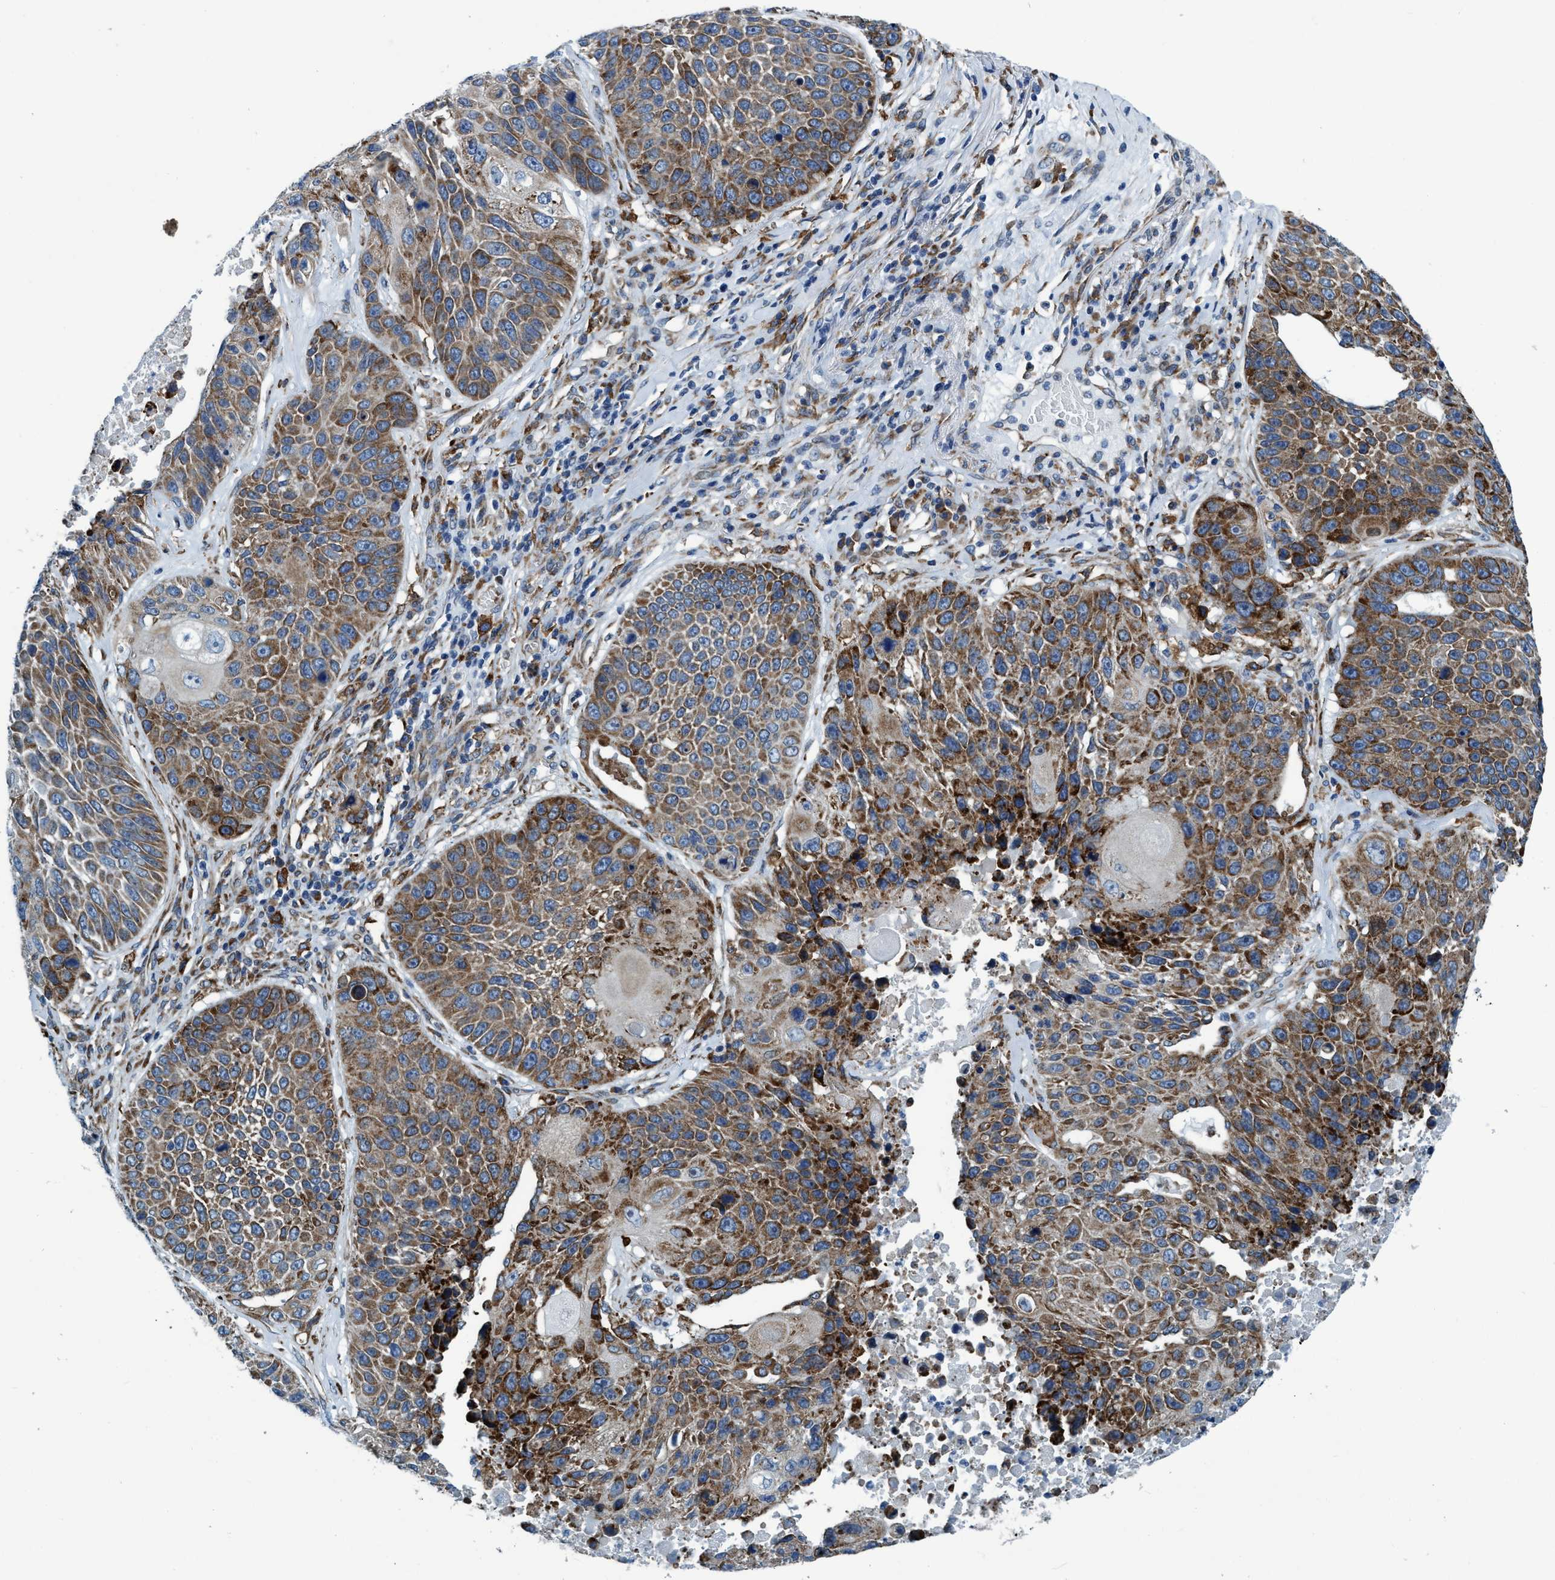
{"staining": {"intensity": "strong", "quantity": ">75%", "location": "cytoplasmic/membranous"}, "tissue": "lung cancer", "cell_type": "Tumor cells", "image_type": "cancer", "snomed": [{"axis": "morphology", "description": "Squamous cell carcinoma, NOS"}, {"axis": "topography", "description": "Lung"}], "caption": "A micrograph of human lung cancer stained for a protein demonstrates strong cytoplasmic/membranous brown staining in tumor cells. The protein of interest is stained brown, and the nuclei are stained in blue (DAB IHC with brightfield microscopy, high magnification).", "gene": "ARMC9", "patient": {"sex": "male", "age": 61}}